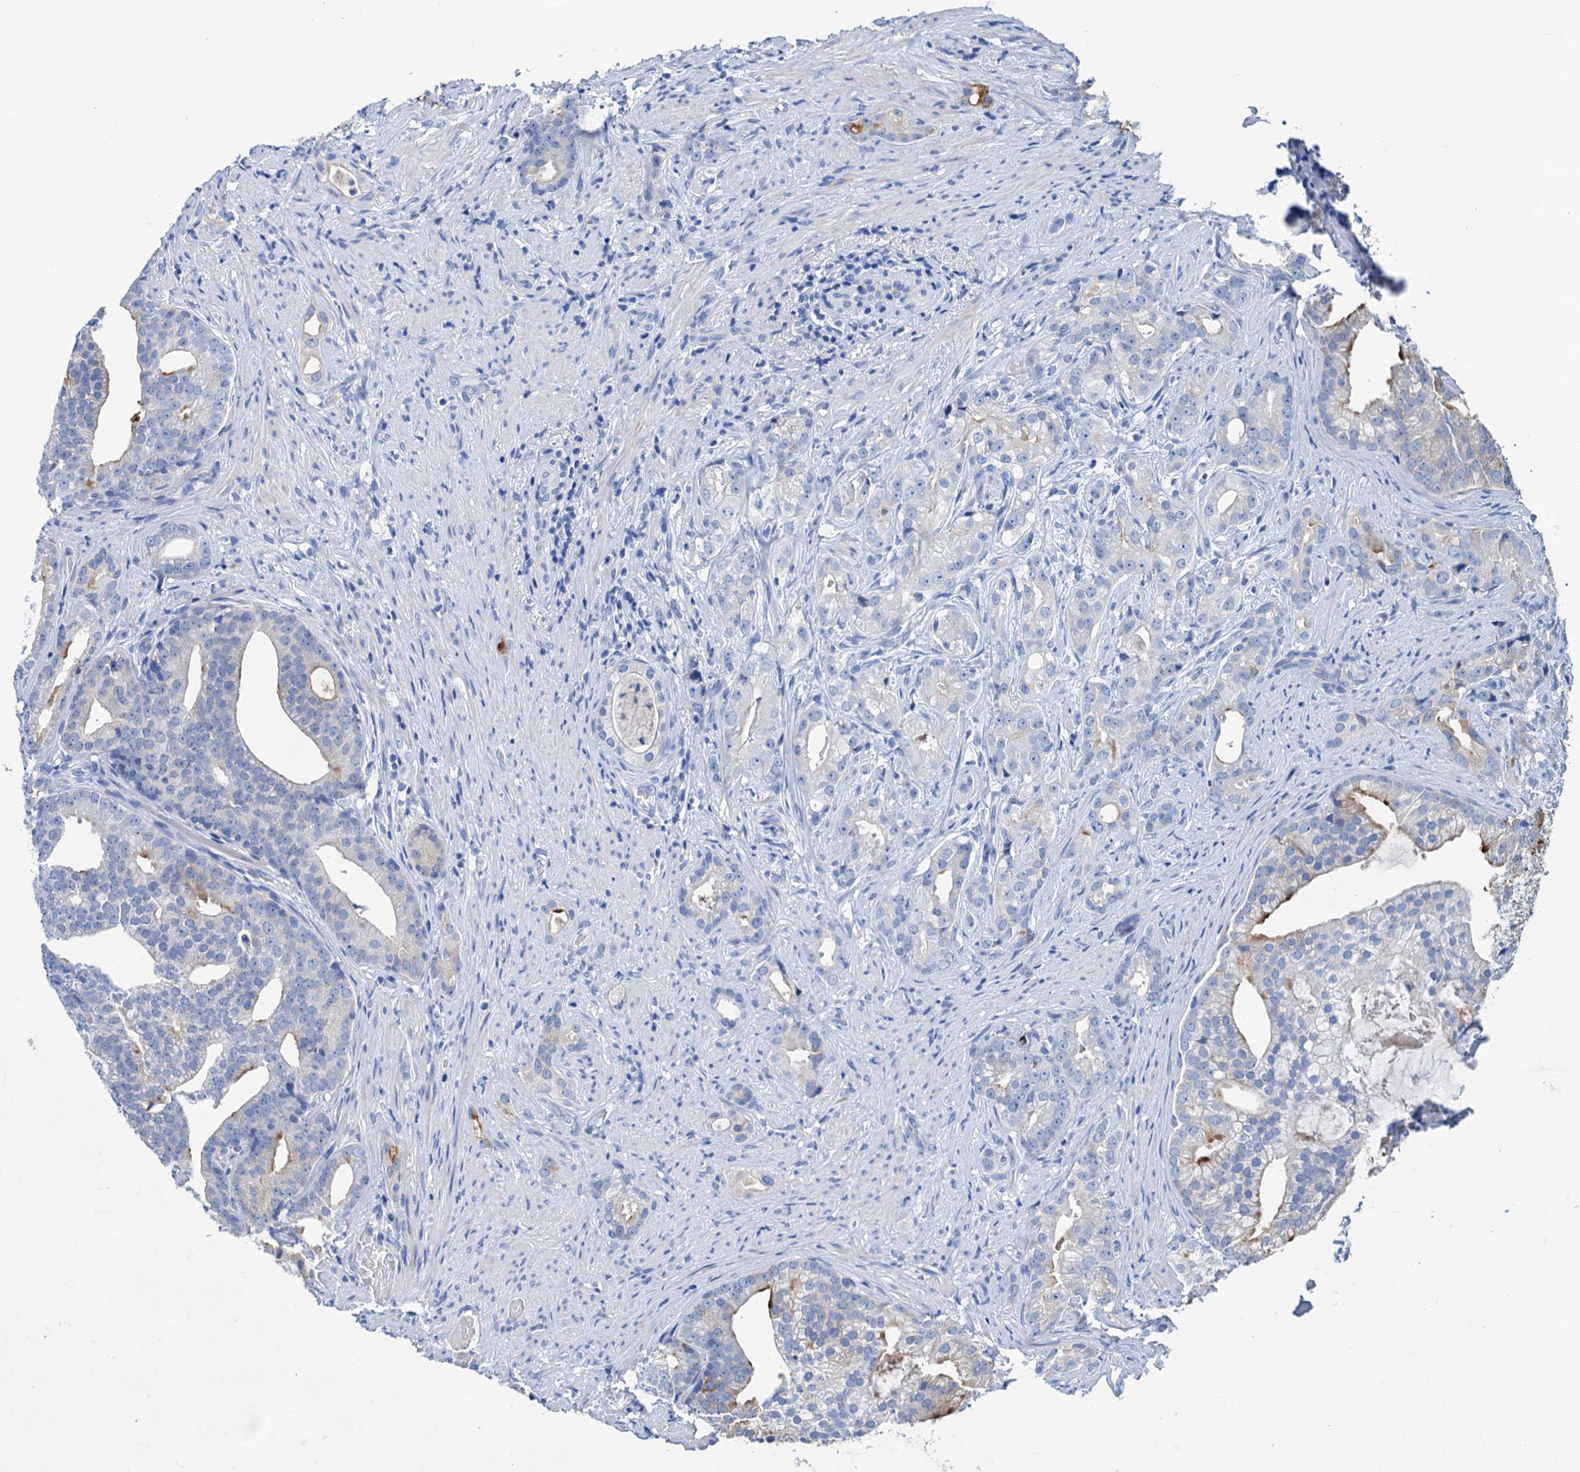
{"staining": {"intensity": "weak", "quantity": "<25%", "location": "cytoplasmic/membranous"}, "tissue": "prostate cancer", "cell_type": "Tumor cells", "image_type": "cancer", "snomed": [{"axis": "morphology", "description": "Adenocarcinoma, Low grade"}, {"axis": "topography", "description": "Prostate"}], "caption": "Histopathology image shows no protein staining in tumor cells of low-grade adenocarcinoma (prostate) tissue.", "gene": "KNDC1", "patient": {"sex": "male", "age": 71}}